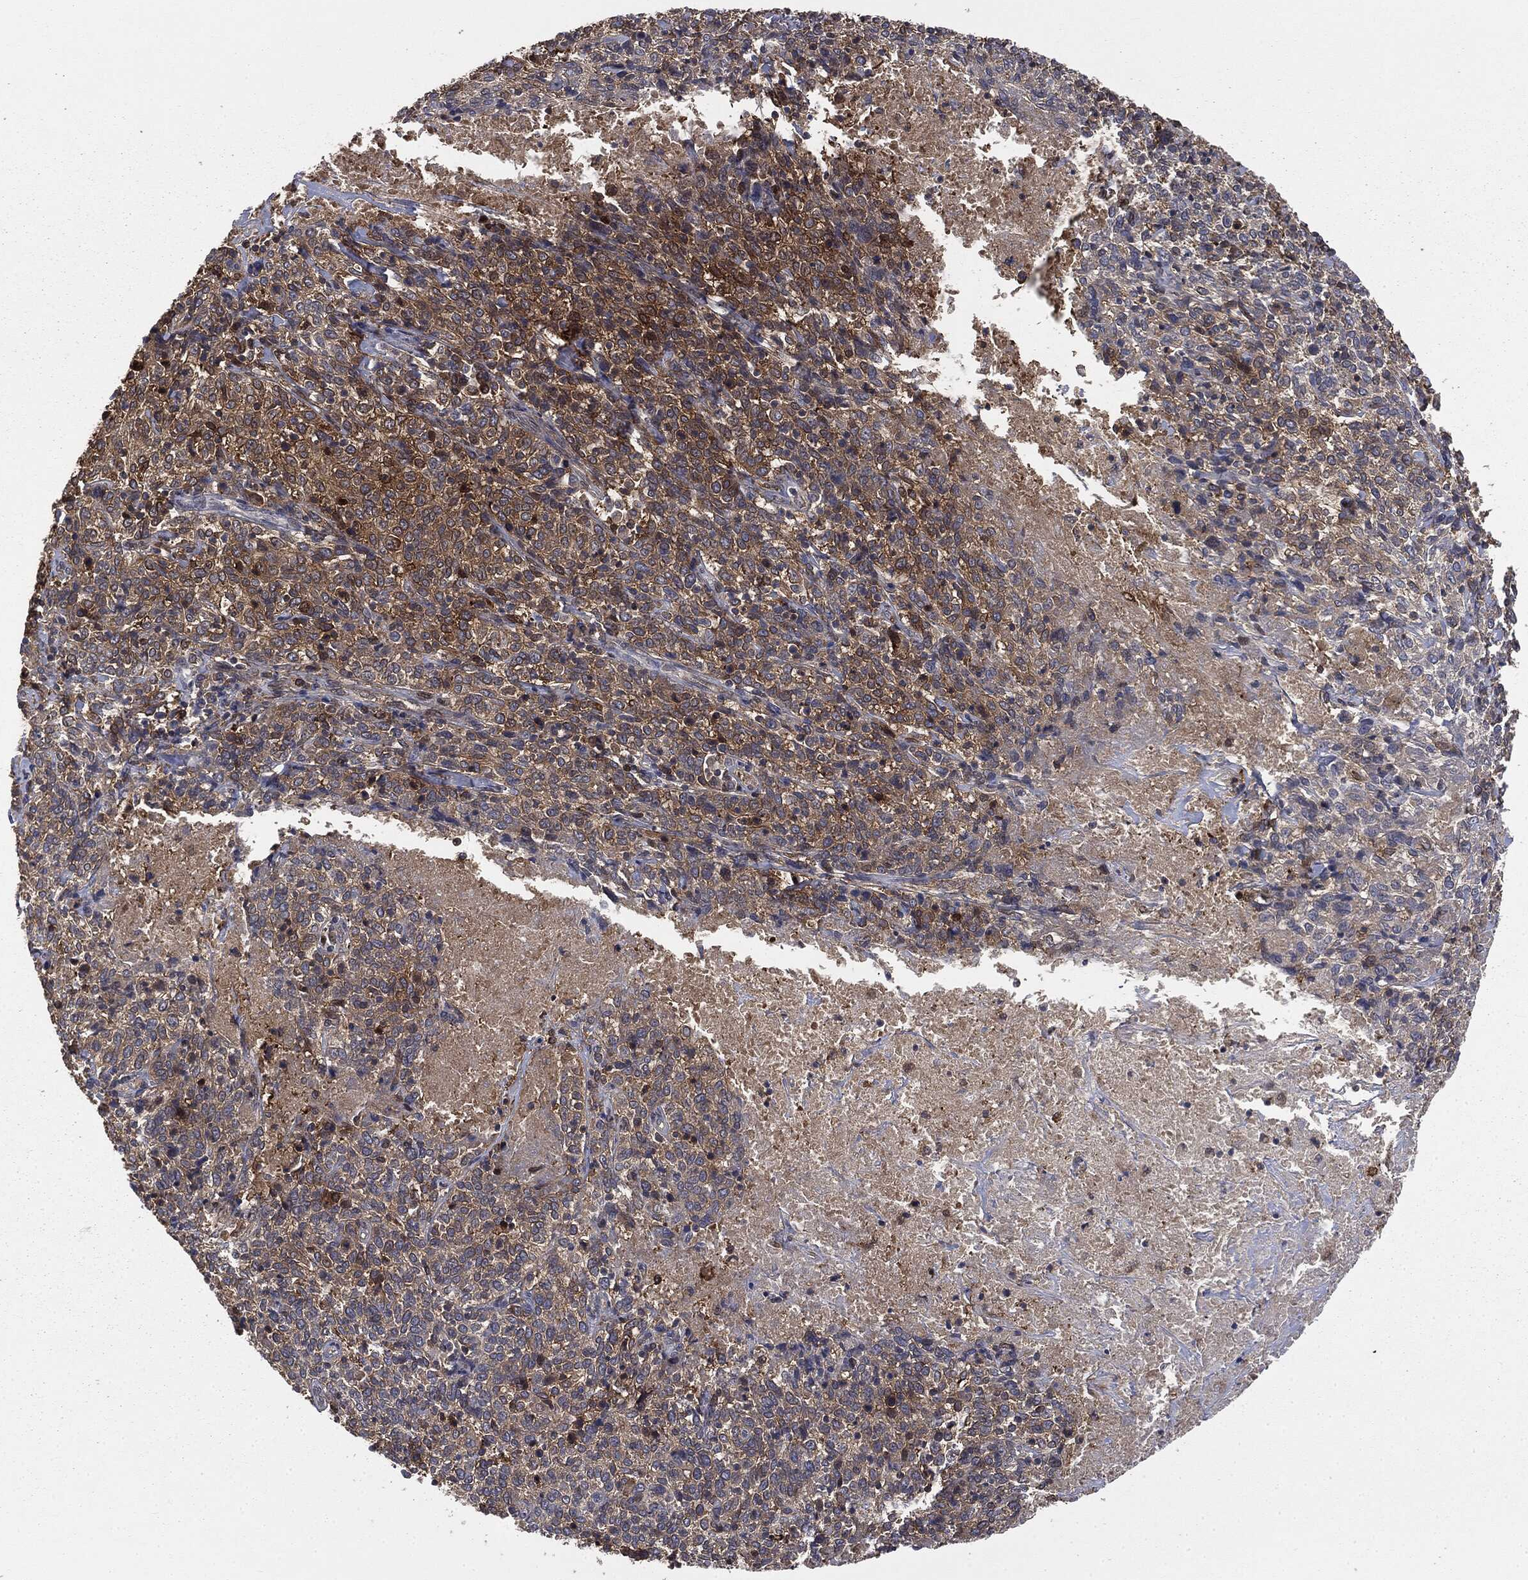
{"staining": {"intensity": "weak", "quantity": "25%-75%", "location": "cytoplasmic/membranous"}, "tissue": "cervical cancer", "cell_type": "Tumor cells", "image_type": "cancer", "snomed": [{"axis": "morphology", "description": "Squamous cell carcinoma, NOS"}, {"axis": "topography", "description": "Cervix"}], "caption": "Squamous cell carcinoma (cervical) tissue demonstrates weak cytoplasmic/membranous staining in approximately 25%-75% of tumor cells, visualized by immunohistochemistry. The staining was performed using DAB to visualize the protein expression in brown, while the nuclei were stained in blue with hematoxylin (Magnification: 20x).", "gene": "GNB5", "patient": {"sex": "female", "age": 46}}